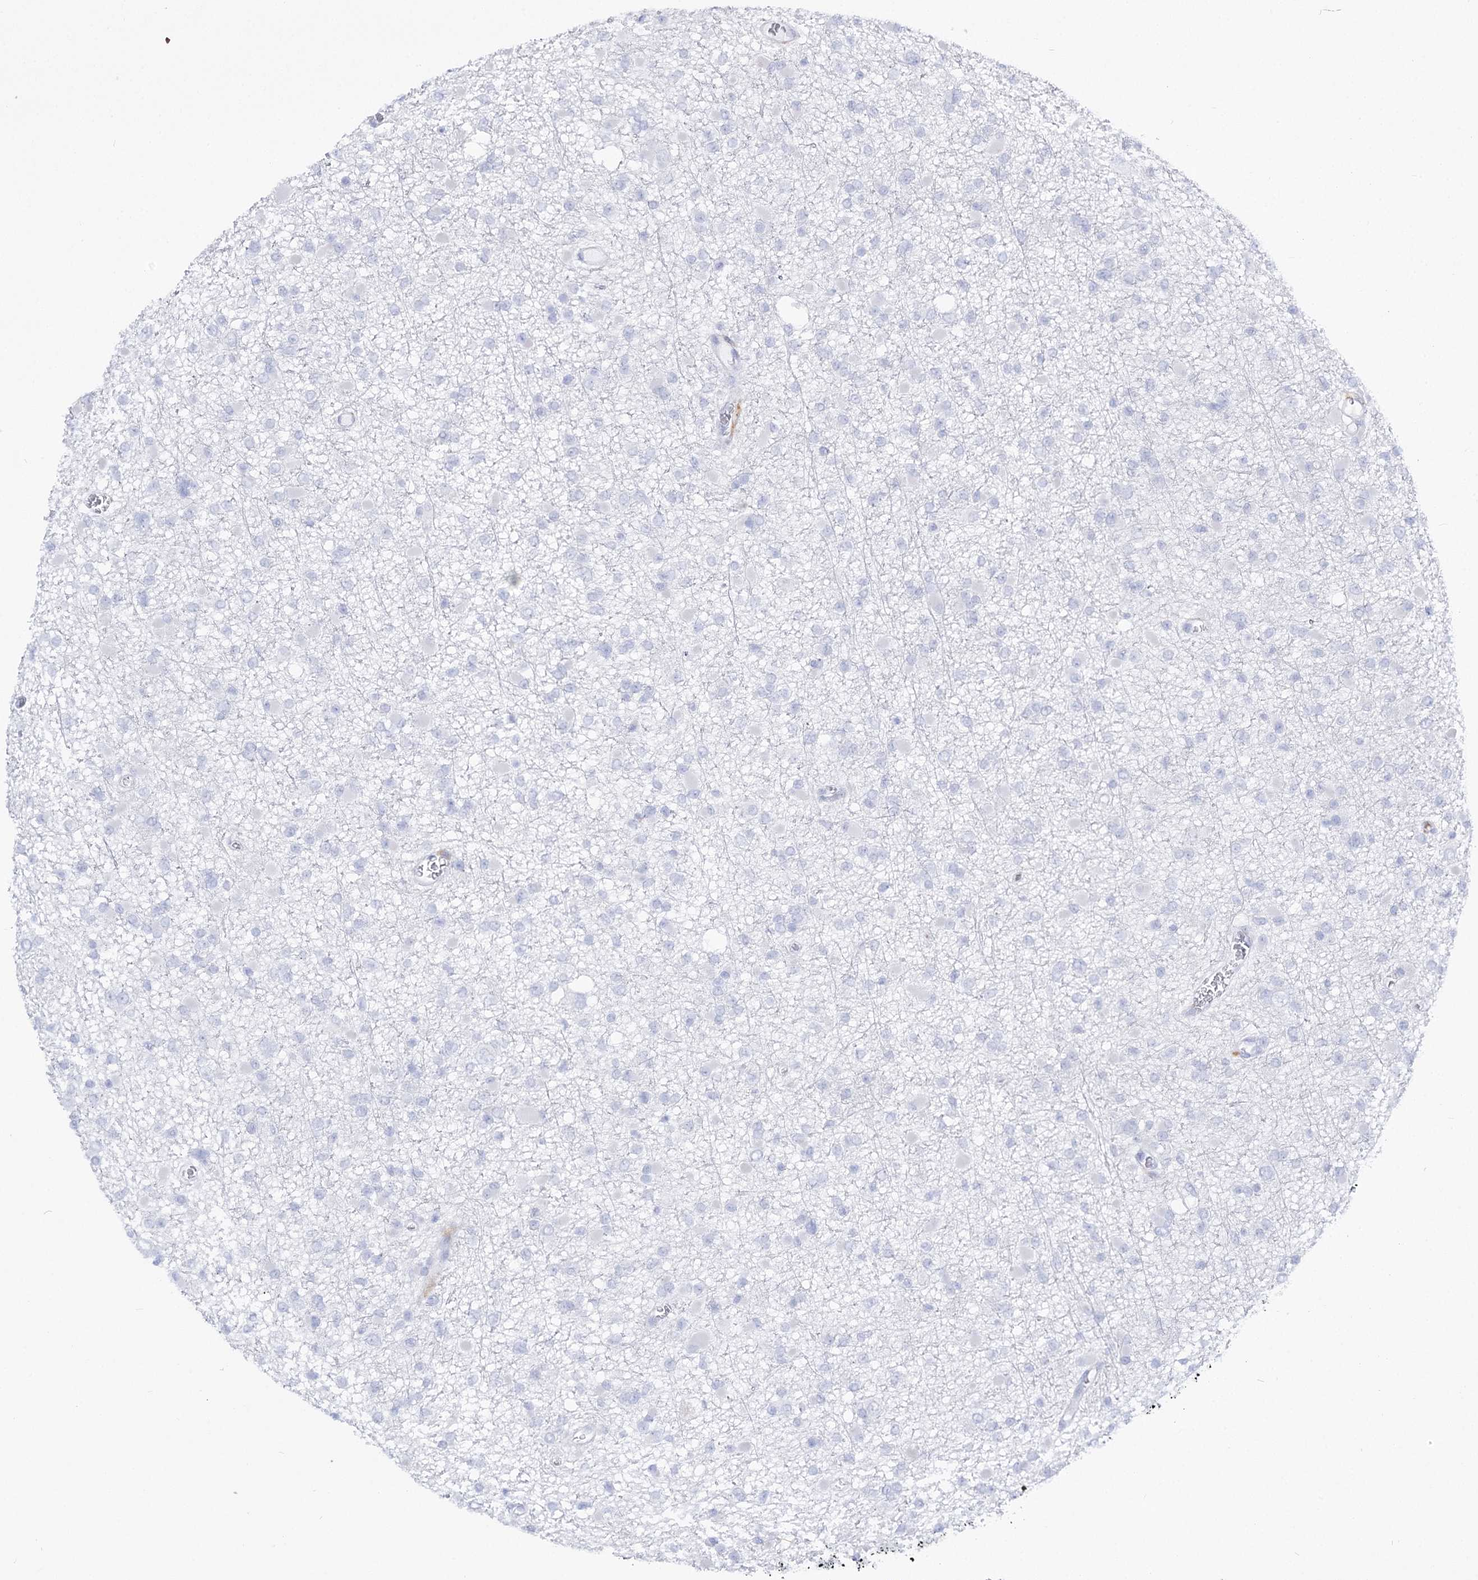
{"staining": {"intensity": "negative", "quantity": "none", "location": "none"}, "tissue": "glioma", "cell_type": "Tumor cells", "image_type": "cancer", "snomed": [{"axis": "morphology", "description": "Glioma, malignant, Low grade"}, {"axis": "topography", "description": "Brain"}], "caption": "This is an IHC histopathology image of human glioma. There is no staining in tumor cells.", "gene": "SIAE", "patient": {"sex": "female", "age": 22}}